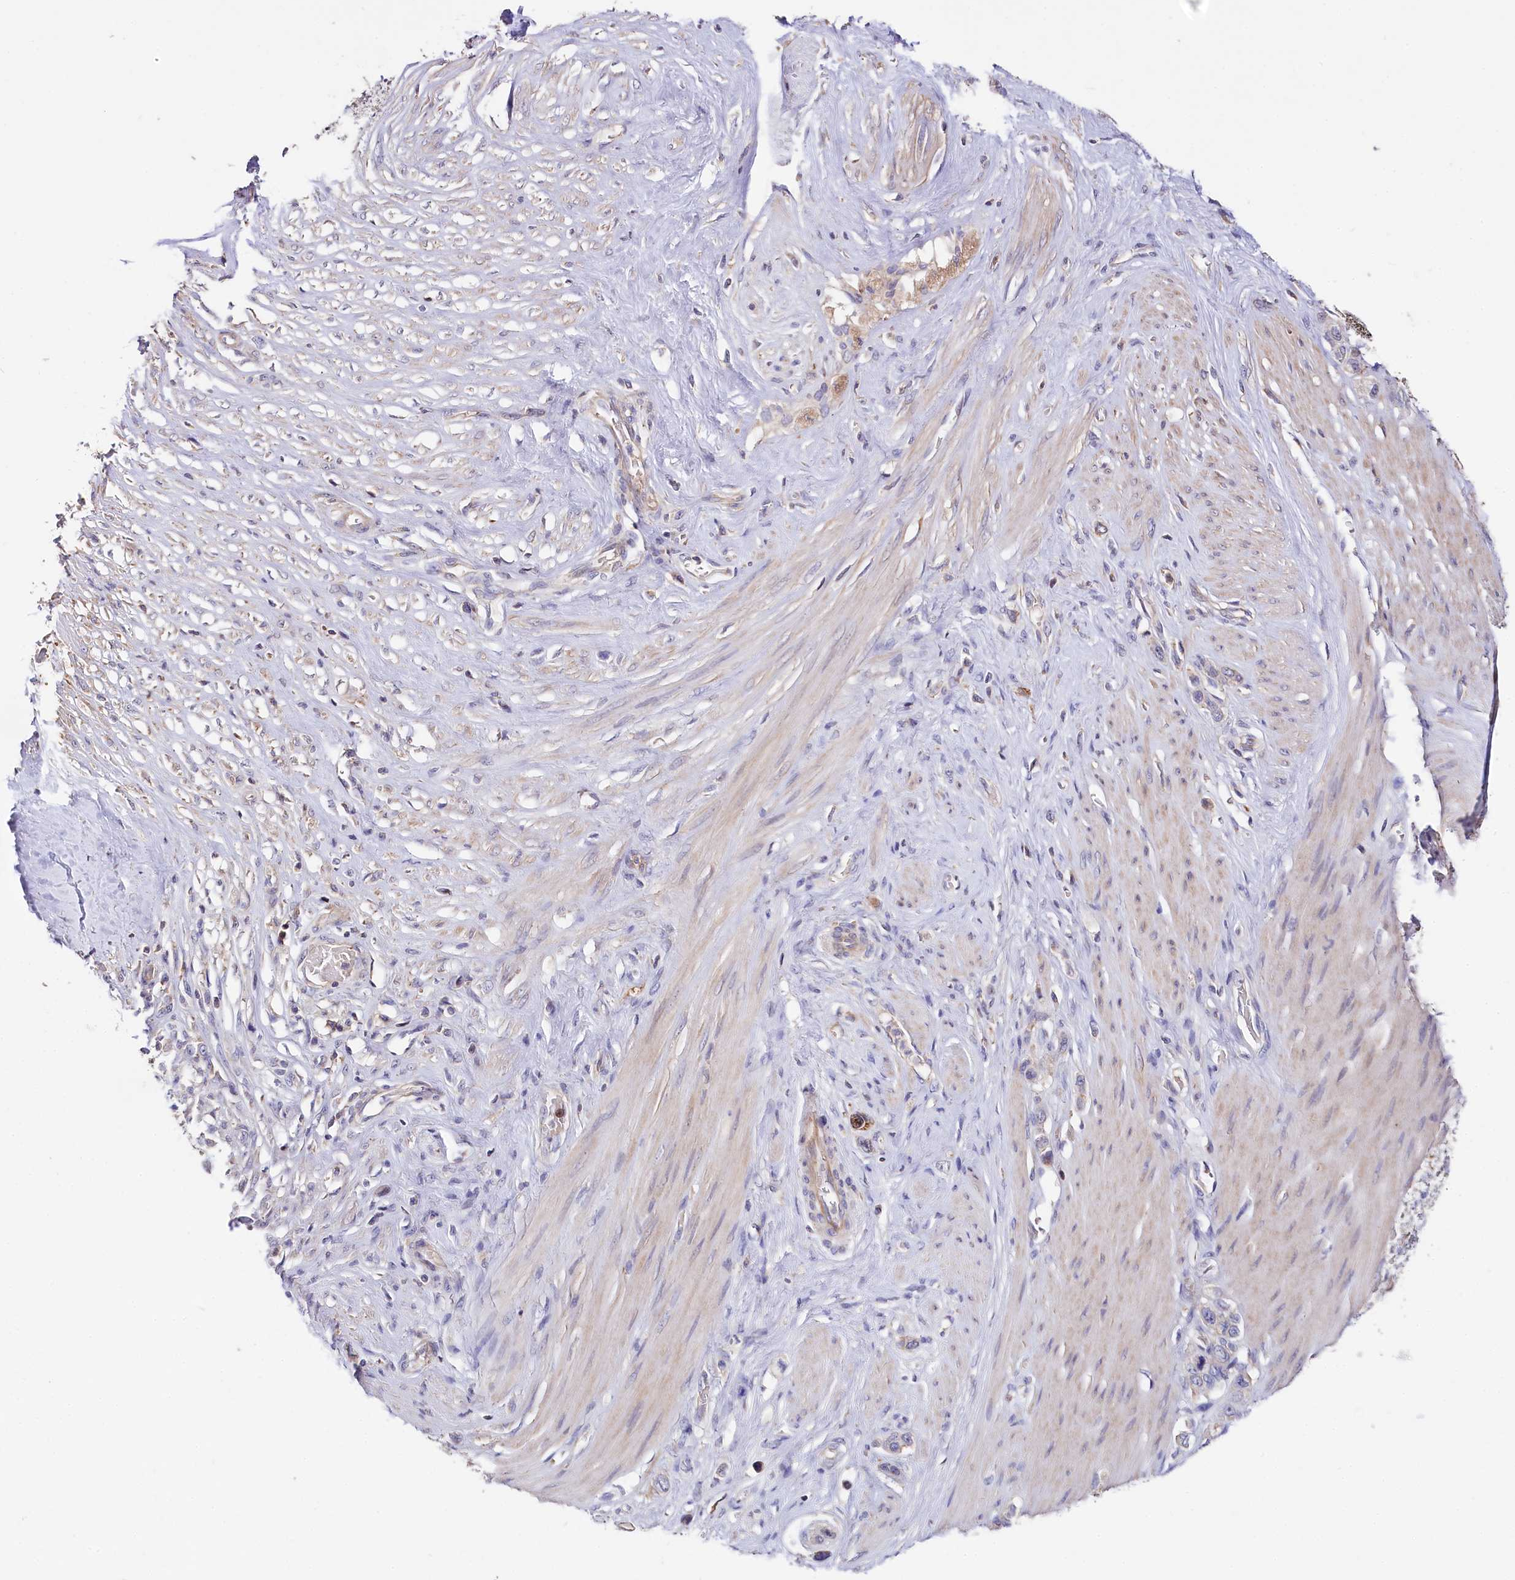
{"staining": {"intensity": "weak", "quantity": "25%-75%", "location": "cytoplasmic/membranous"}, "tissue": "stomach cancer", "cell_type": "Tumor cells", "image_type": "cancer", "snomed": [{"axis": "morphology", "description": "Adenocarcinoma, NOS"}, {"axis": "morphology", "description": "Adenocarcinoma, High grade"}, {"axis": "topography", "description": "Stomach, upper"}, {"axis": "topography", "description": "Stomach, lower"}], "caption": "An image of human stomach cancer (adenocarcinoma (high-grade)) stained for a protein reveals weak cytoplasmic/membranous brown staining in tumor cells.", "gene": "RPUSD3", "patient": {"sex": "female", "age": 65}}